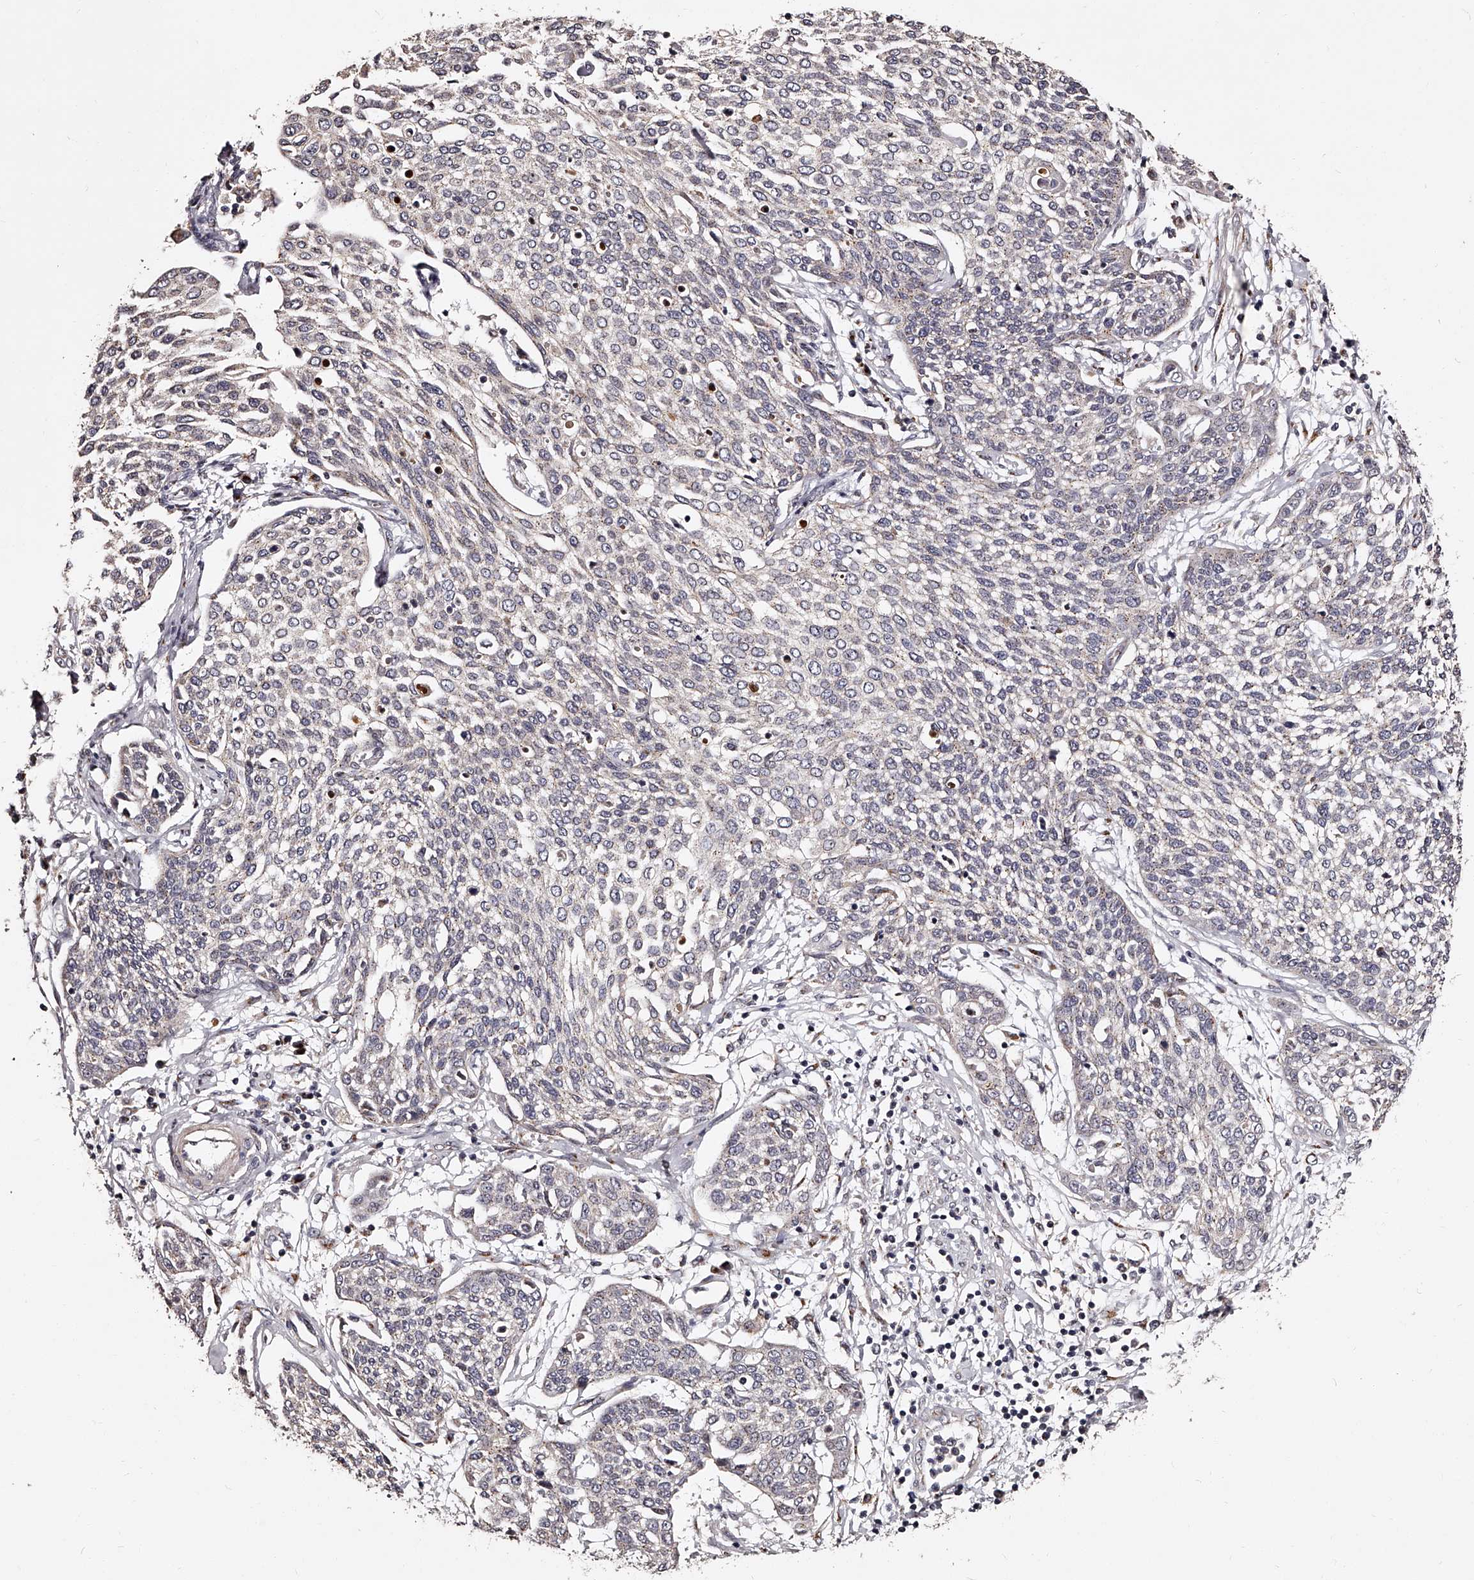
{"staining": {"intensity": "negative", "quantity": "none", "location": "none"}, "tissue": "cervical cancer", "cell_type": "Tumor cells", "image_type": "cancer", "snomed": [{"axis": "morphology", "description": "Squamous cell carcinoma, NOS"}, {"axis": "topography", "description": "Cervix"}], "caption": "A high-resolution image shows IHC staining of cervical cancer, which reveals no significant staining in tumor cells.", "gene": "RSC1A1", "patient": {"sex": "female", "age": 34}}